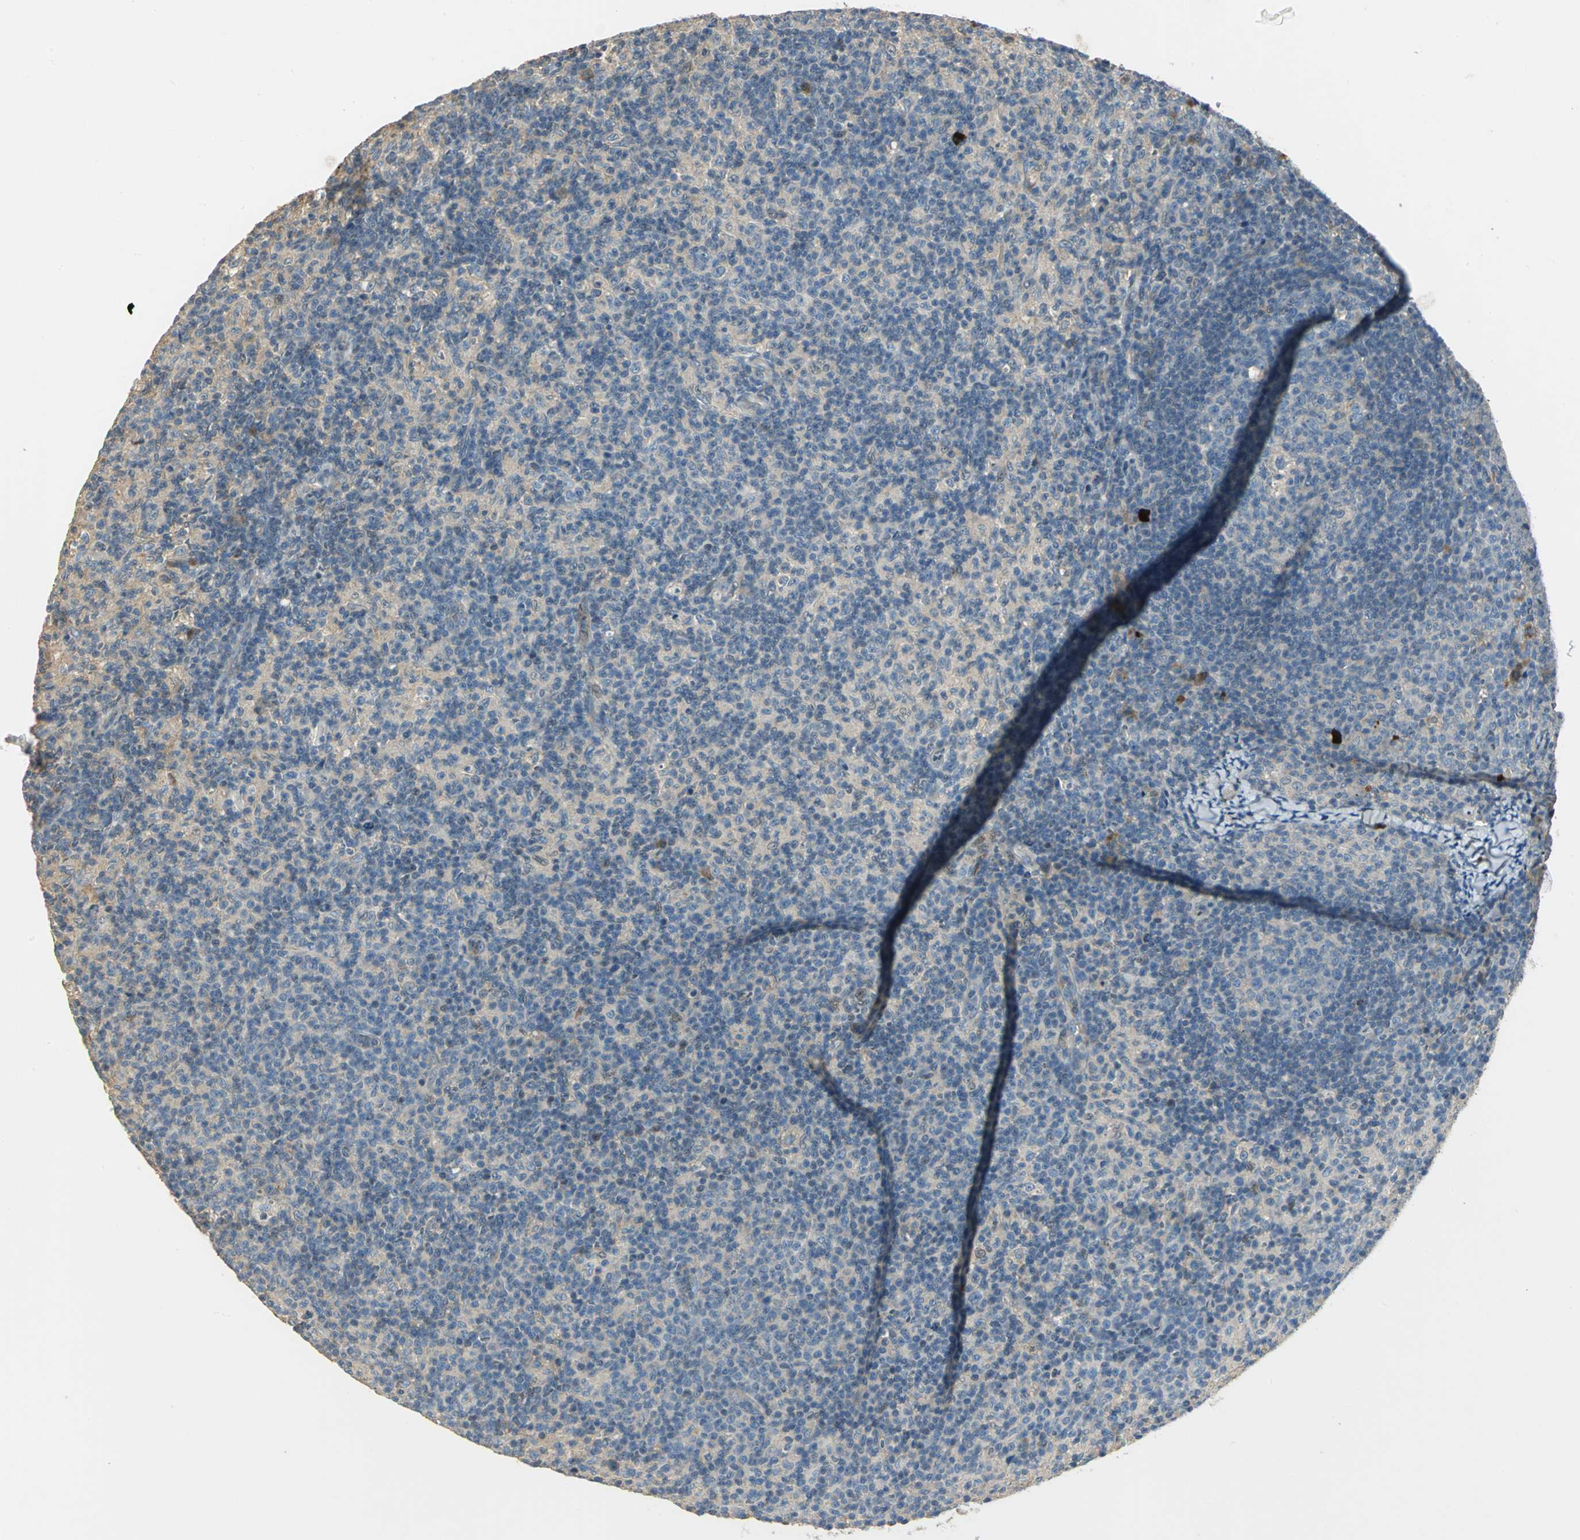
{"staining": {"intensity": "weak", "quantity": "<25%", "location": "cytoplasmic/membranous"}, "tissue": "lymph node", "cell_type": "Germinal center cells", "image_type": "normal", "snomed": [{"axis": "morphology", "description": "Normal tissue, NOS"}, {"axis": "morphology", "description": "Inflammation, NOS"}, {"axis": "topography", "description": "Lymph node"}], "caption": "A histopathology image of lymph node stained for a protein displays no brown staining in germinal center cells. (DAB (3,3'-diaminobenzidine) immunohistochemistry (IHC), high magnification).", "gene": "PROC", "patient": {"sex": "male", "age": 55}}